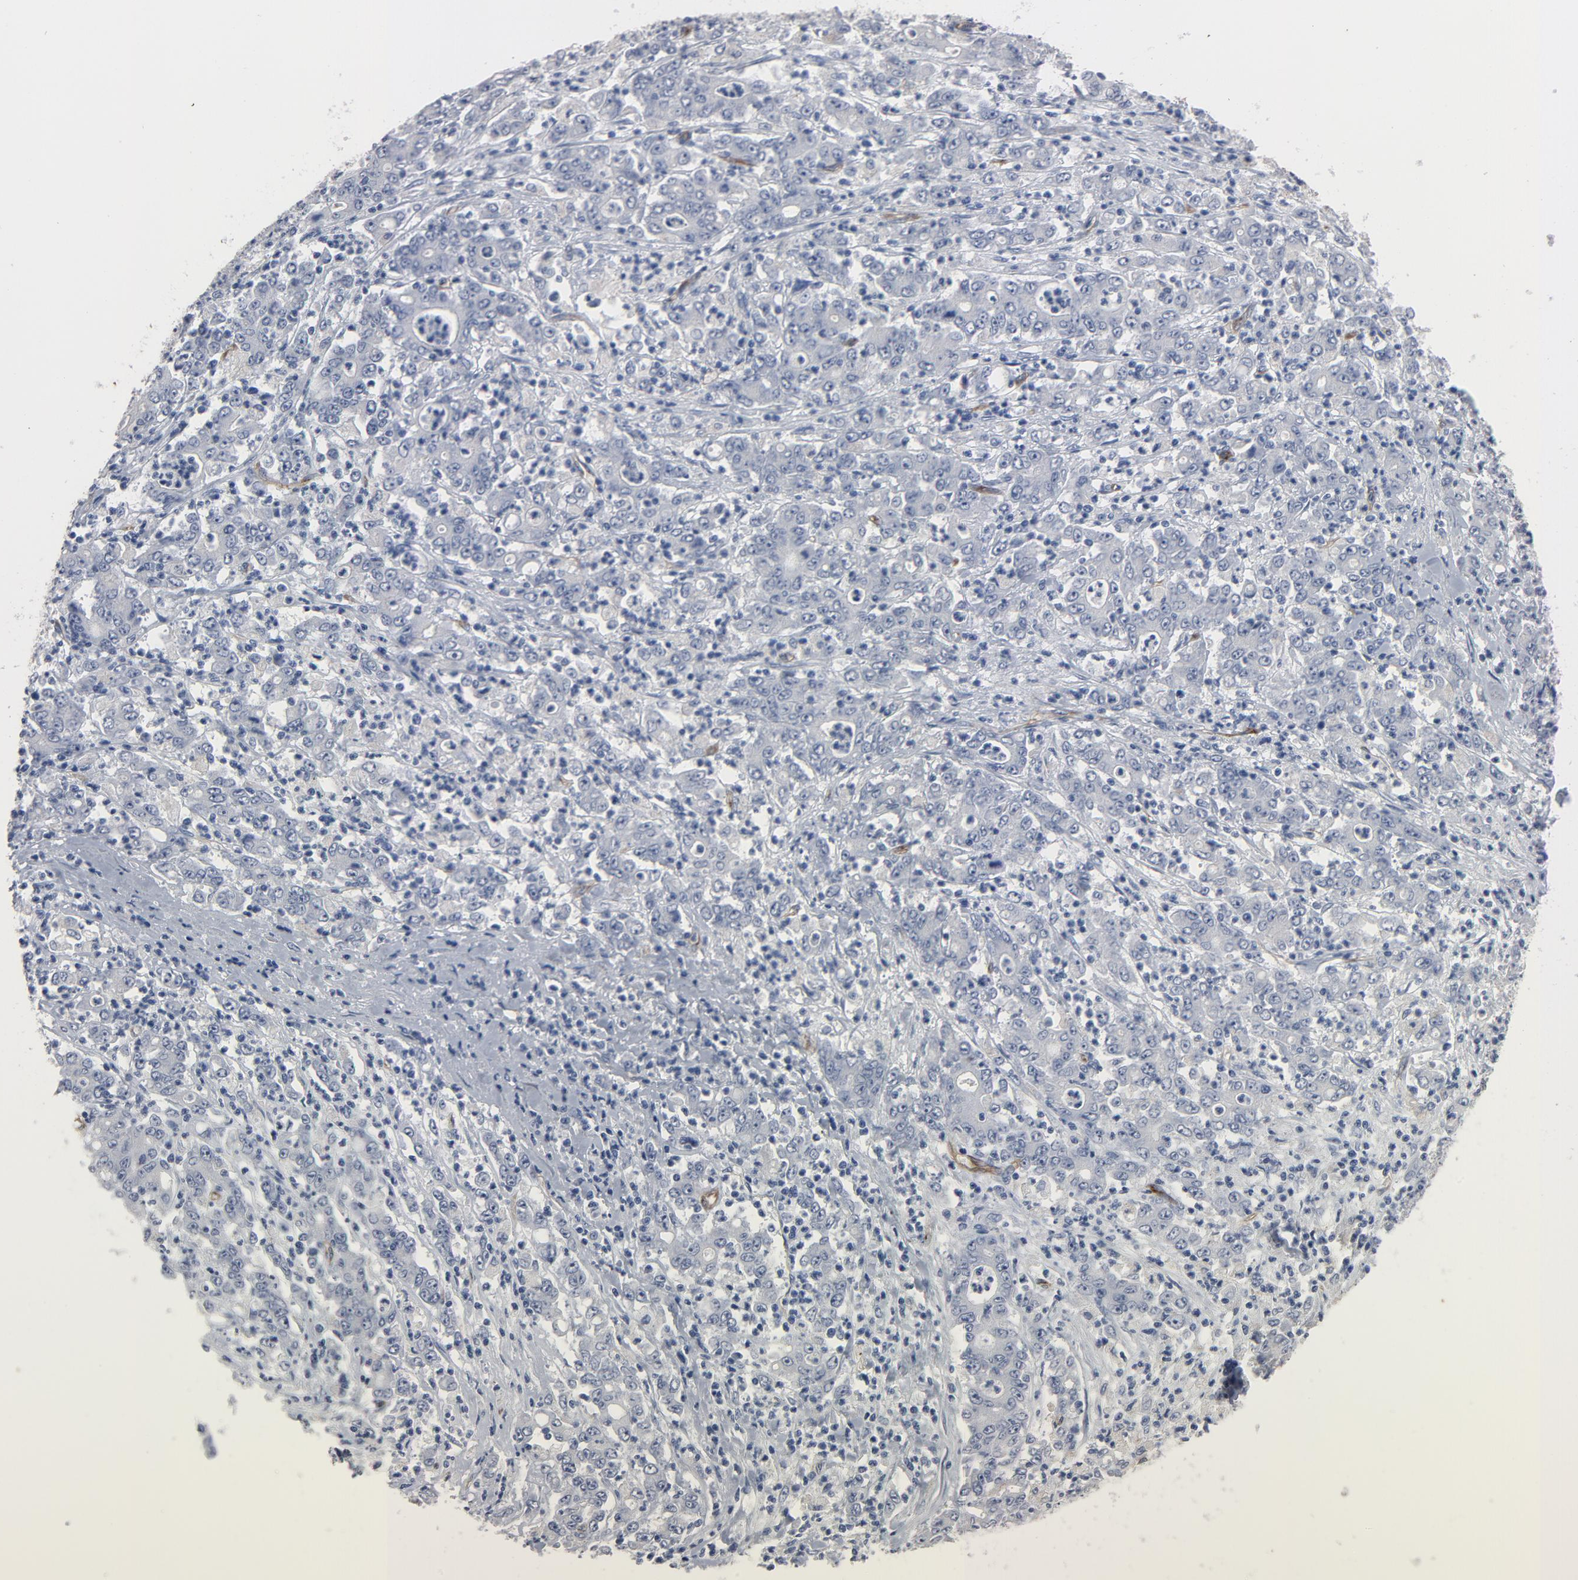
{"staining": {"intensity": "negative", "quantity": "none", "location": "none"}, "tissue": "stomach cancer", "cell_type": "Tumor cells", "image_type": "cancer", "snomed": [{"axis": "morphology", "description": "Adenocarcinoma, NOS"}, {"axis": "topography", "description": "Stomach, lower"}], "caption": "Tumor cells are negative for brown protein staining in stomach adenocarcinoma.", "gene": "KDR", "patient": {"sex": "female", "age": 71}}